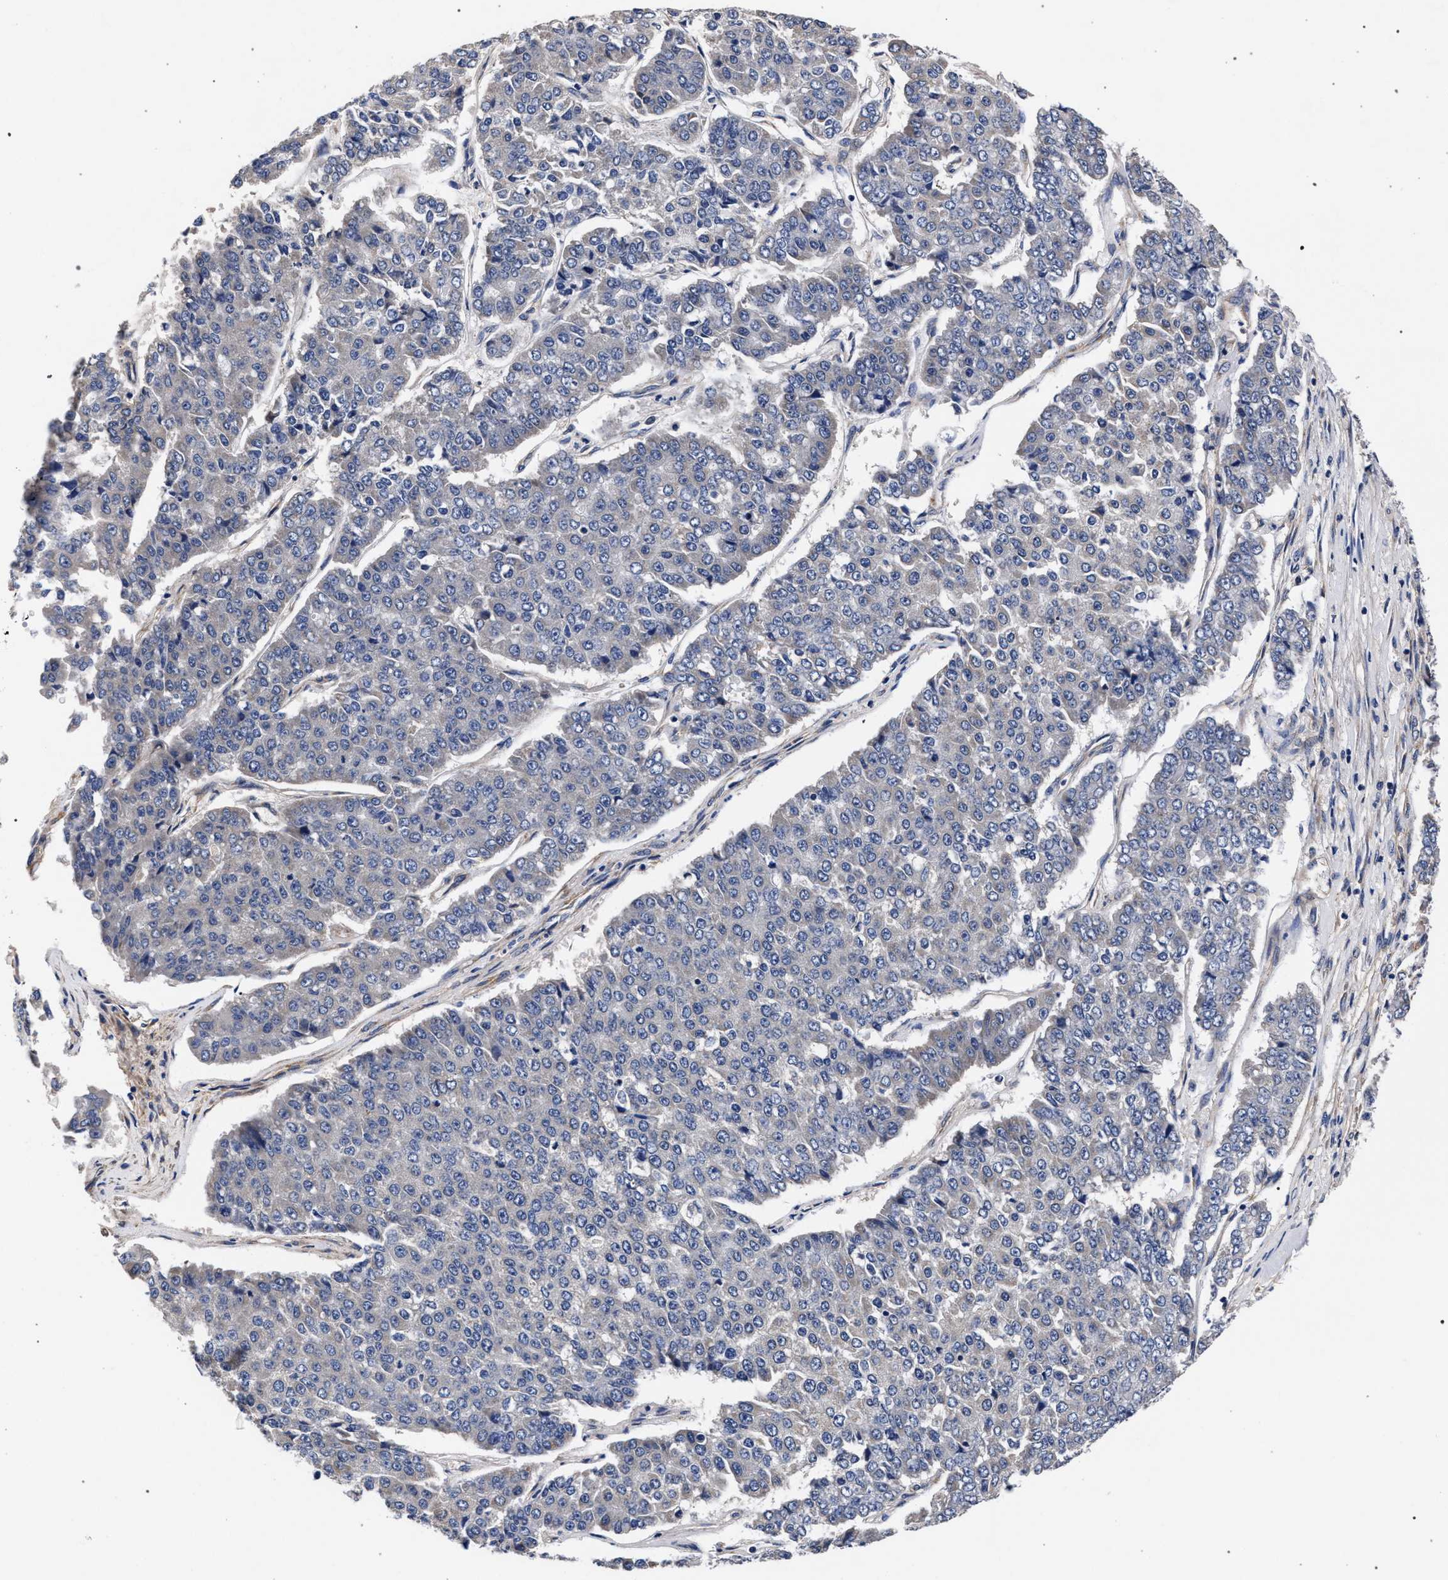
{"staining": {"intensity": "negative", "quantity": "none", "location": "none"}, "tissue": "pancreatic cancer", "cell_type": "Tumor cells", "image_type": "cancer", "snomed": [{"axis": "morphology", "description": "Adenocarcinoma, NOS"}, {"axis": "topography", "description": "Pancreas"}], "caption": "Tumor cells are negative for brown protein staining in pancreatic cancer.", "gene": "CFAP95", "patient": {"sex": "male", "age": 50}}